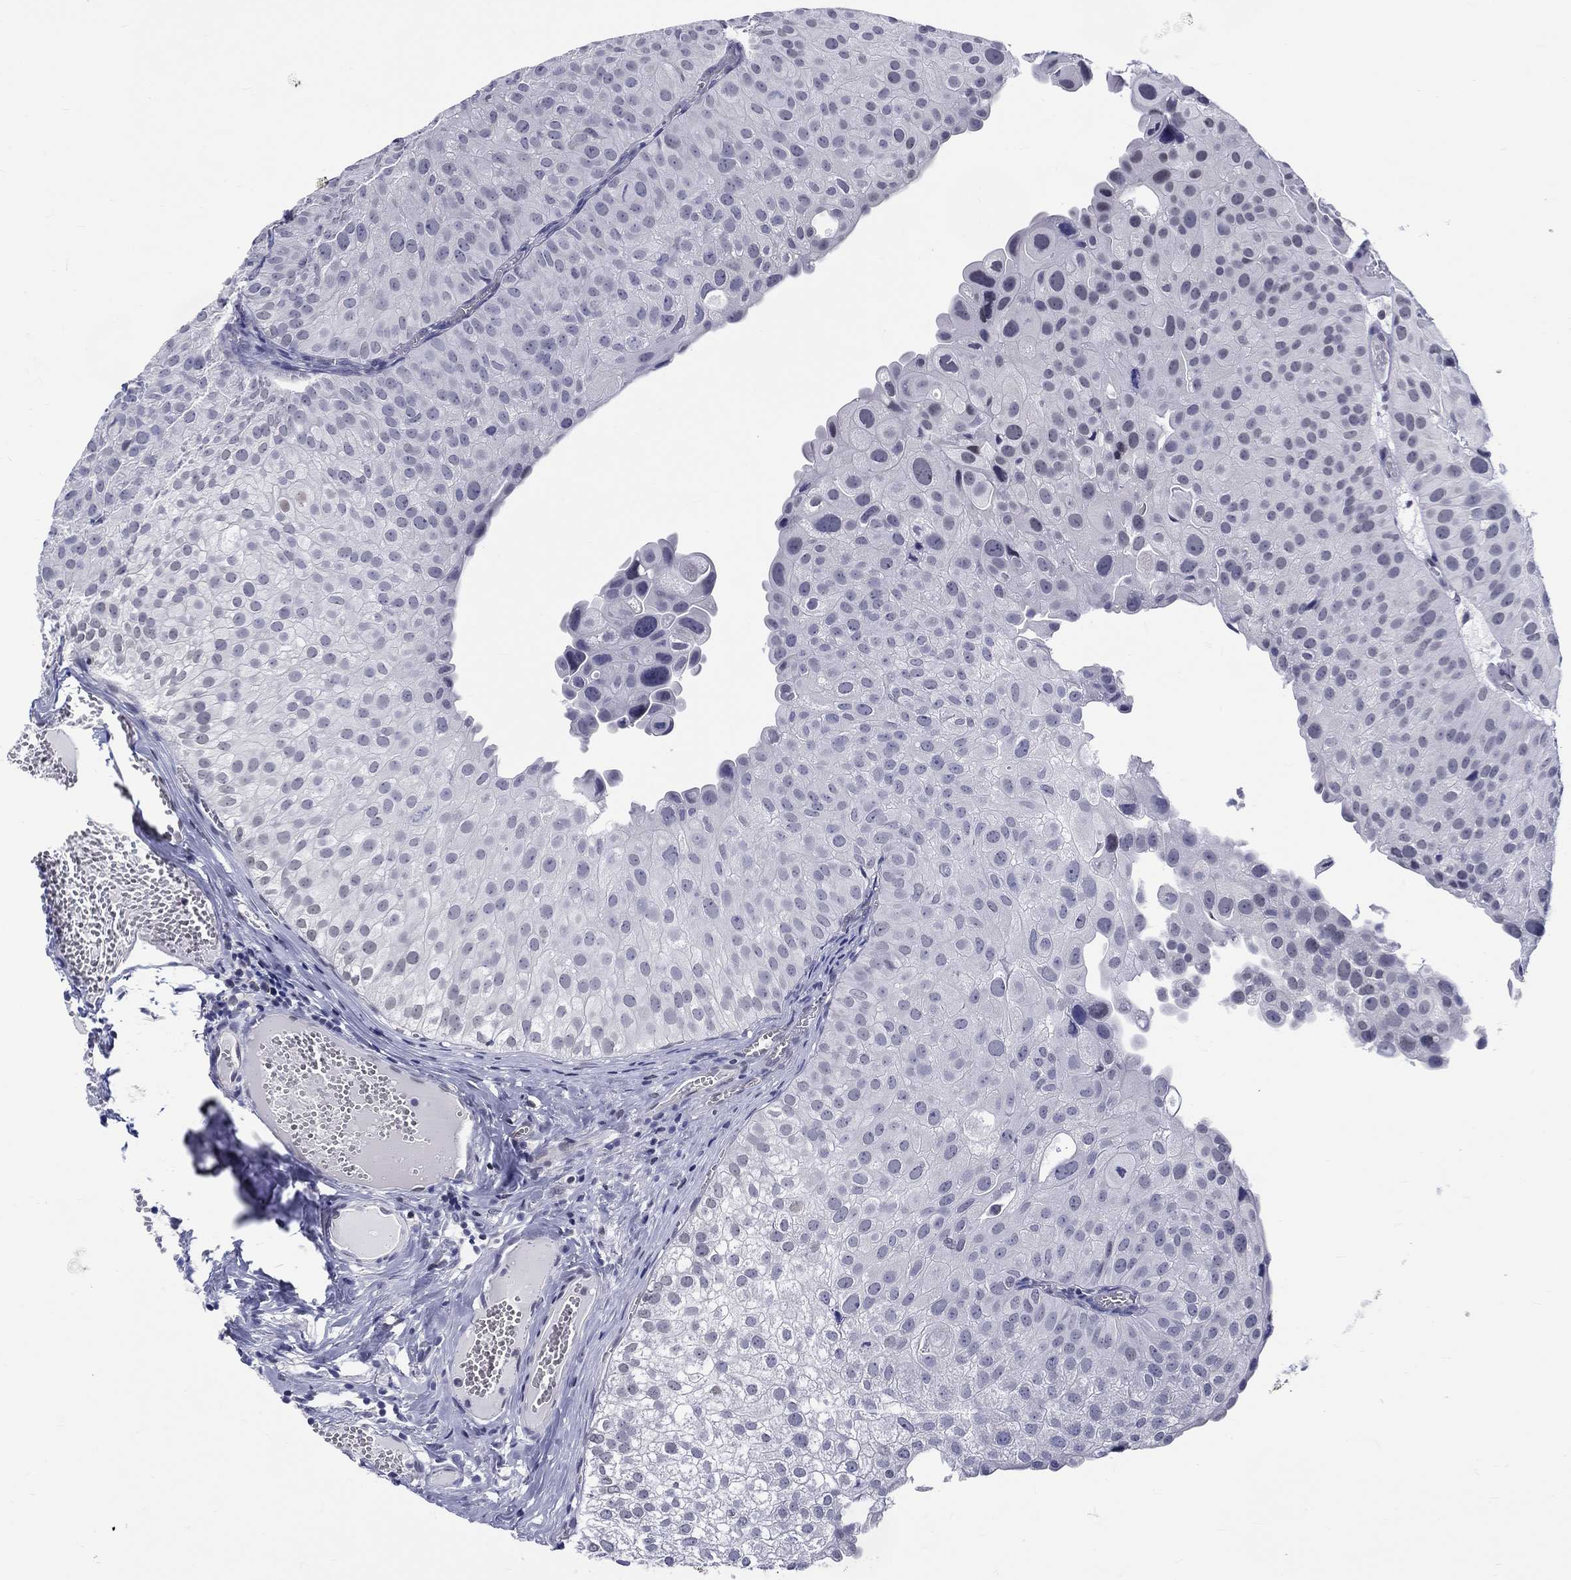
{"staining": {"intensity": "negative", "quantity": "none", "location": "none"}, "tissue": "urothelial cancer", "cell_type": "Tumor cells", "image_type": "cancer", "snomed": [{"axis": "morphology", "description": "Urothelial carcinoma, Low grade"}, {"axis": "topography", "description": "Urinary bladder"}], "caption": "A high-resolution photomicrograph shows IHC staining of urothelial carcinoma (low-grade), which reveals no significant positivity in tumor cells. The staining is performed using DAB brown chromogen with nuclei counter-stained in using hematoxylin.", "gene": "ST6GALNAC1", "patient": {"sex": "female", "age": 78}}